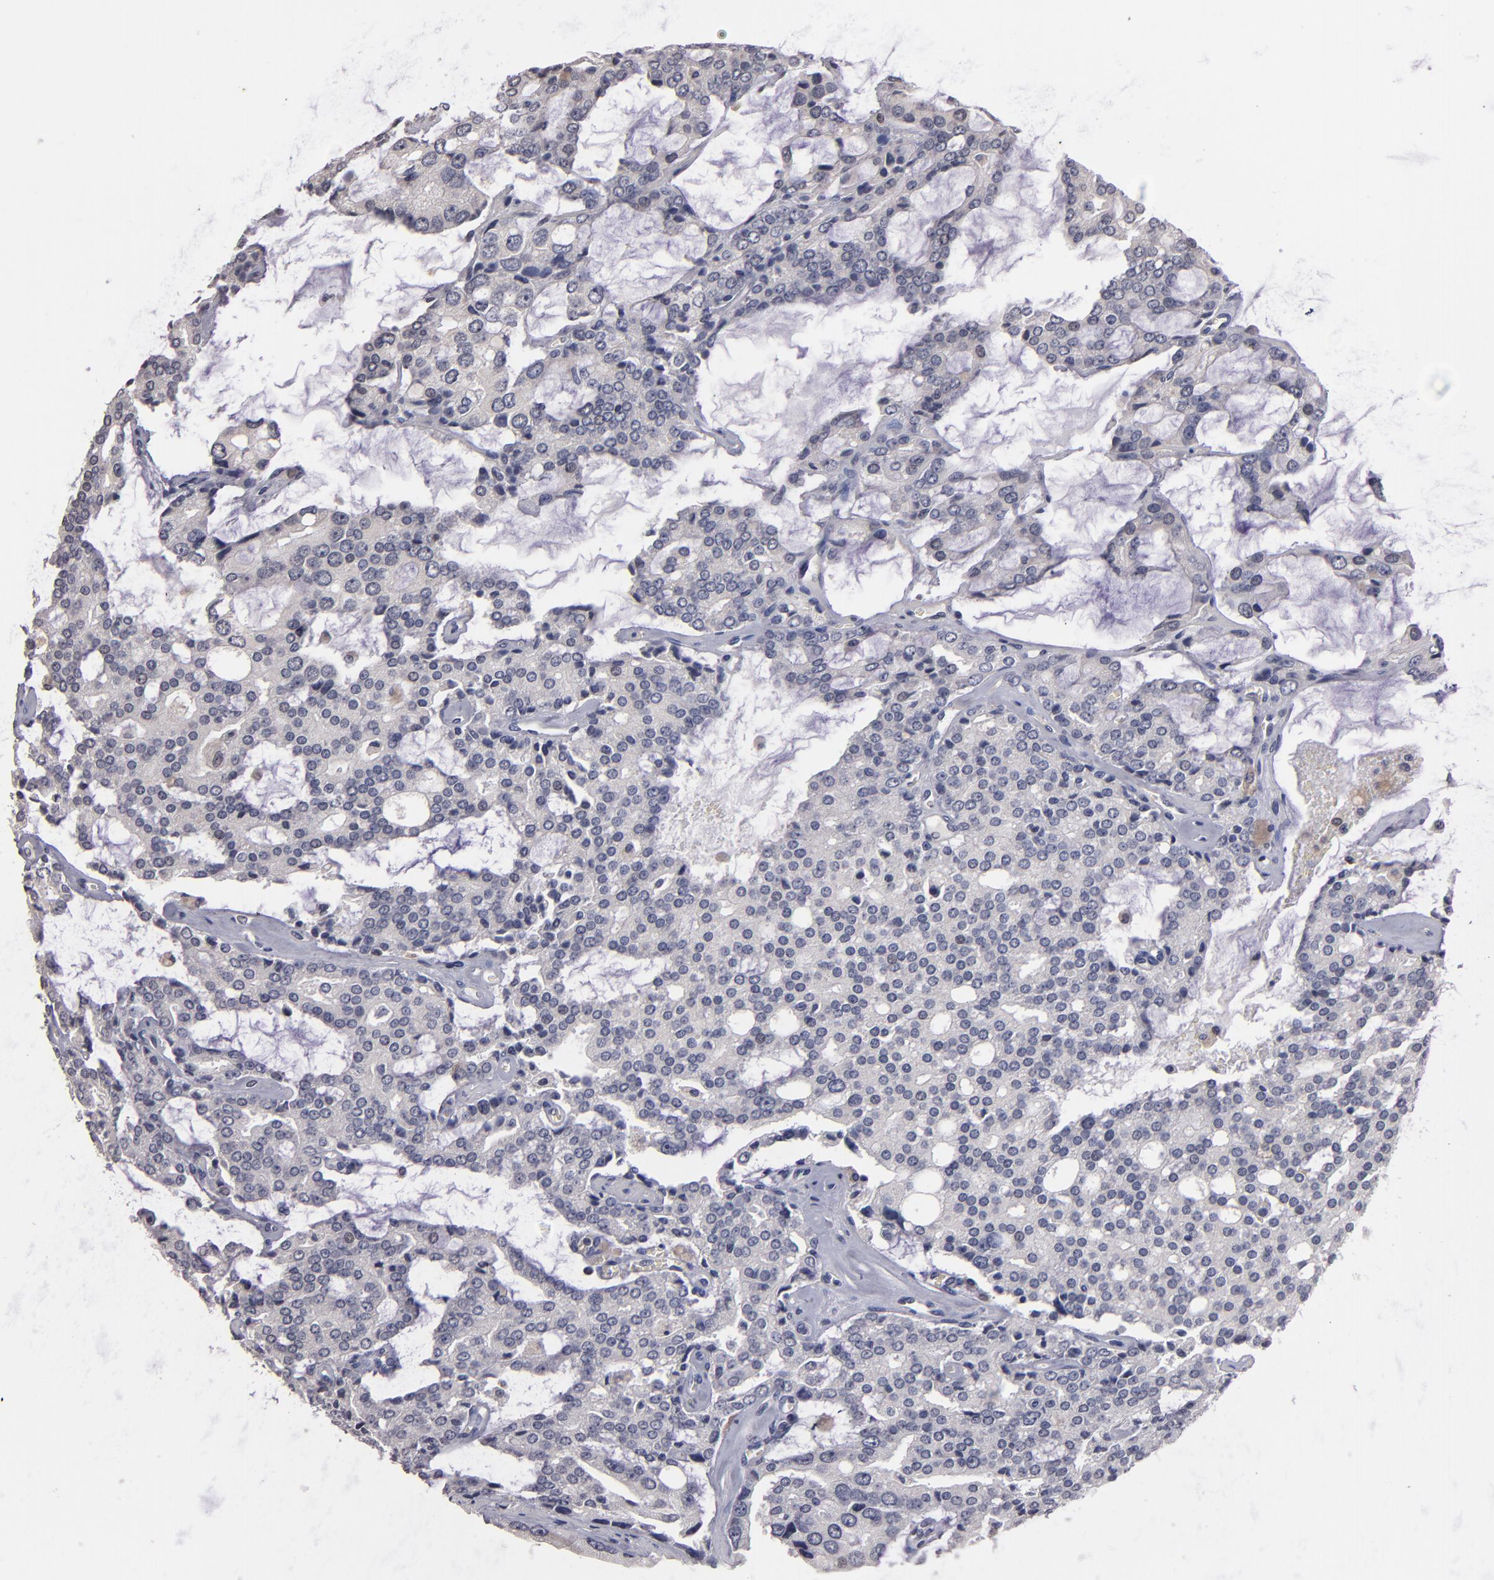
{"staining": {"intensity": "negative", "quantity": "none", "location": "none"}, "tissue": "prostate cancer", "cell_type": "Tumor cells", "image_type": "cancer", "snomed": [{"axis": "morphology", "description": "Adenocarcinoma, High grade"}, {"axis": "topography", "description": "Prostate"}], "caption": "This is a histopathology image of immunohistochemistry (IHC) staining of prostate high-grade adenocarcinoma, which shows no positivity in tumor cells.", "gene": "S100A1", "patient": {"sex": "male", "age": 67}}